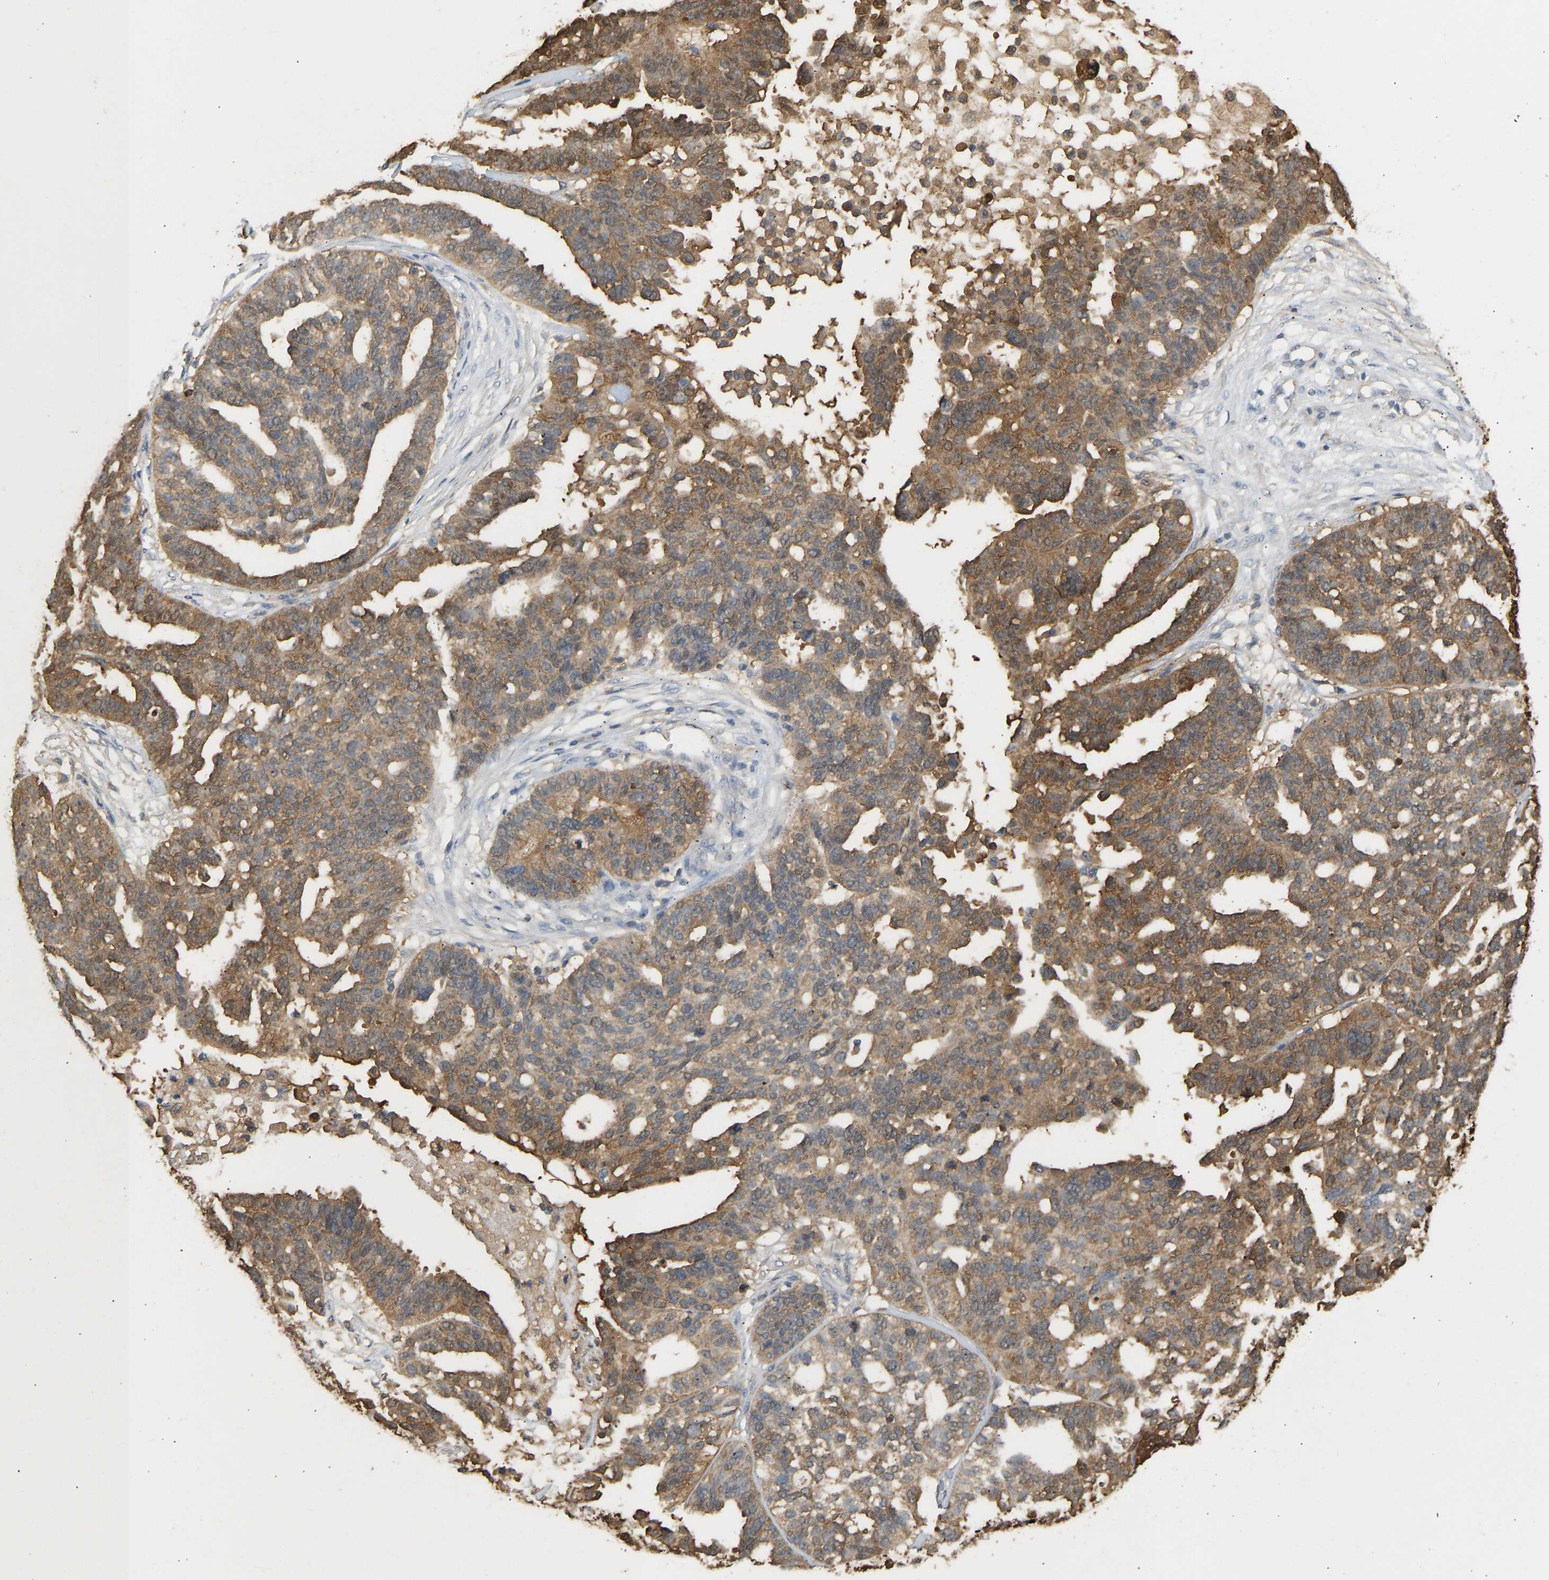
{"staining": {"intensity": "moderate", "quantity": ">75%", "location": "cytoplasmic/membranous"}, "tissue": "ovarian cancer", "cell_type": "Tumor cells", "image_type": "cancer", "snomed": [{"axis": "morphology", "description": "Cystadenocarcinoma, serous, NOS"}, {"axis": "topography", "description": "Ovary"}], "caption": "Brown immunohistochemical staining in serous cystadenocarcinoma (ovarian) exhibits moderate cytoplasmic/membranous positivity in approximately >75% of tumor cells.", "gene": "ENO1", "patient": {"sex": "female", "age": 59}}